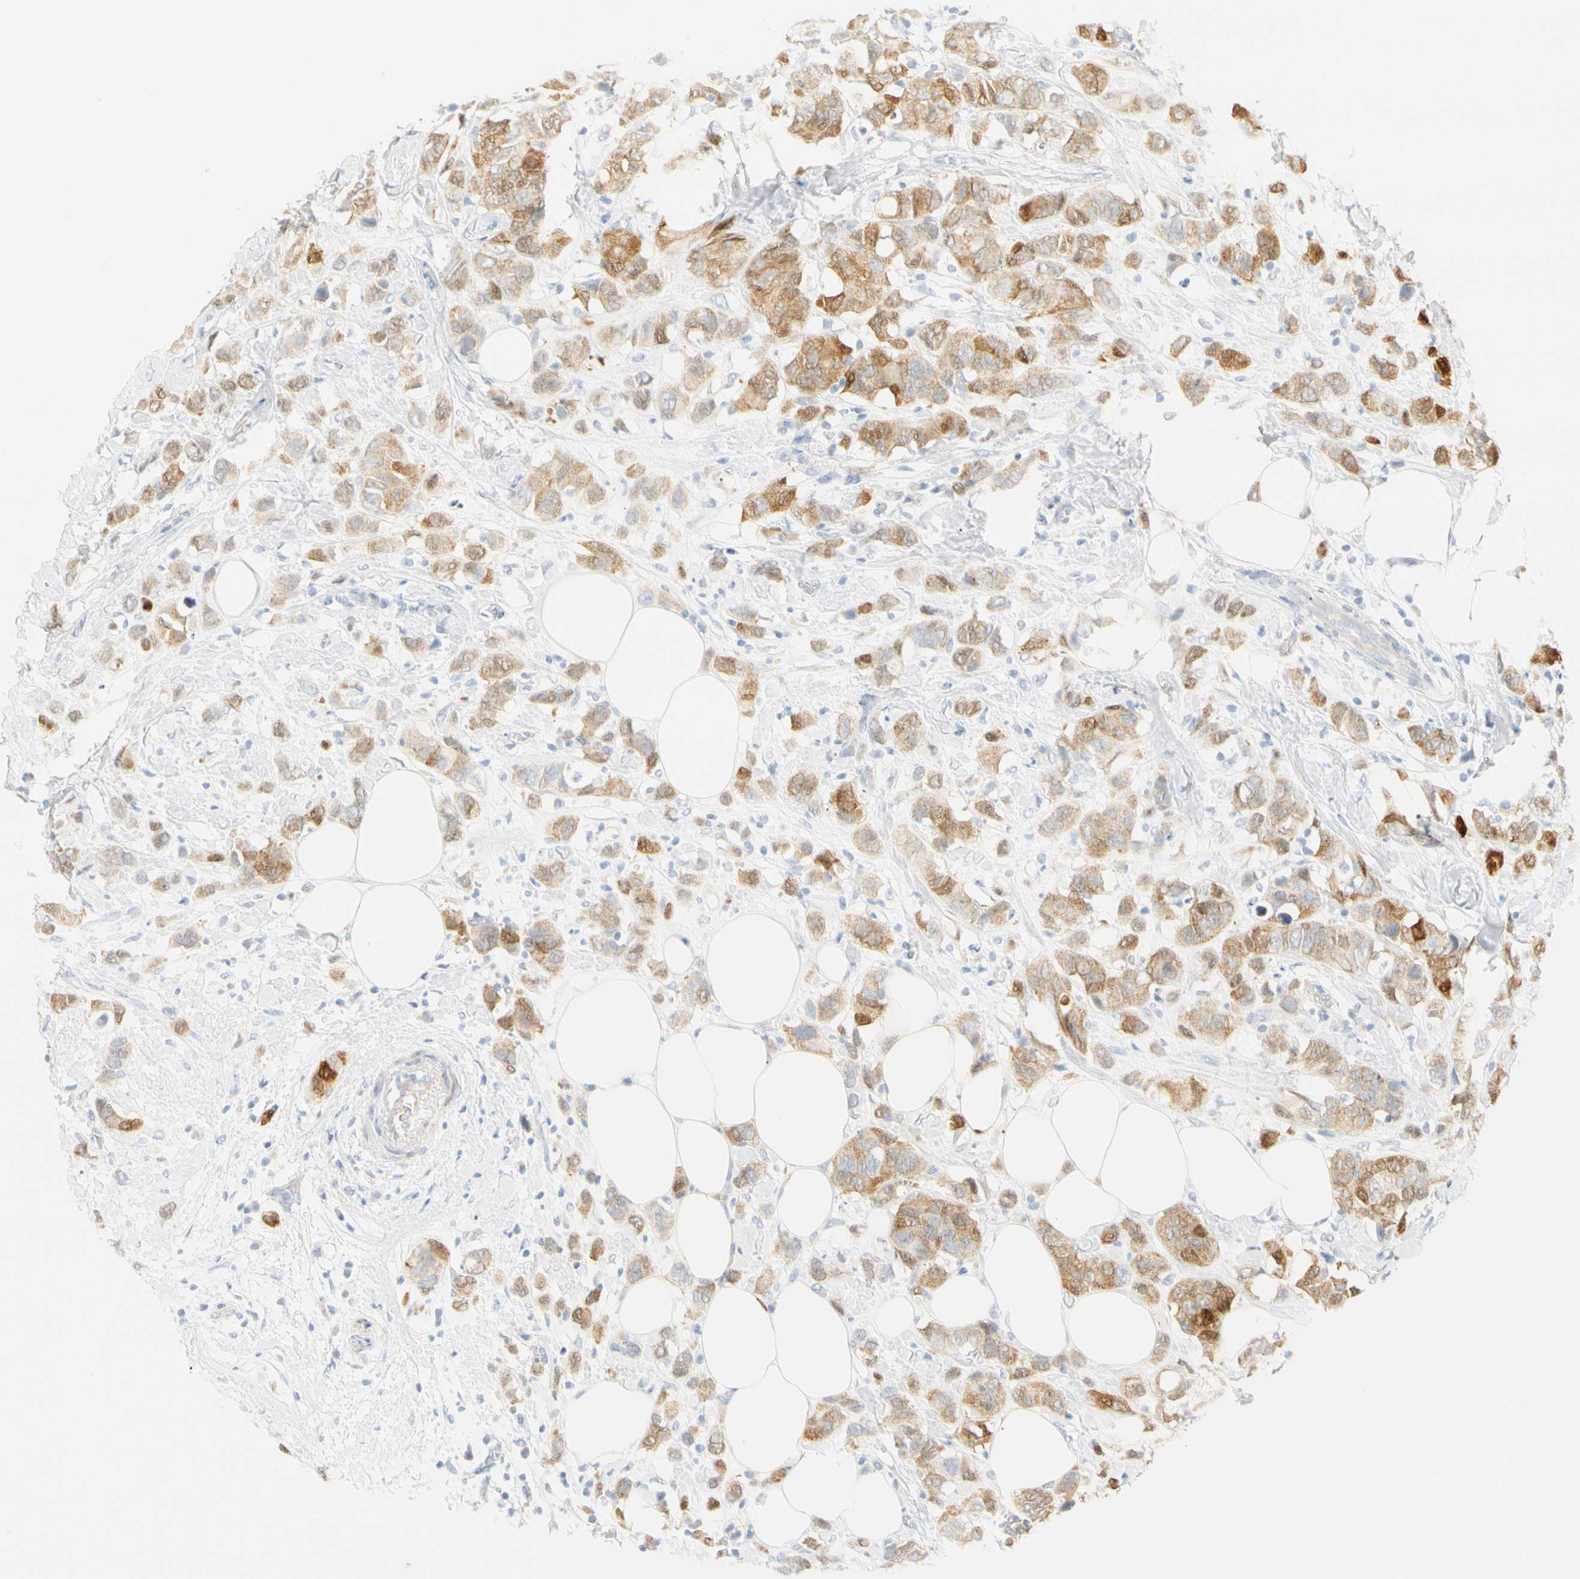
{"staining": {"intensity": "moderate", "quantity": ">75%", "location": "cytoplasmic/membranous"}, "tissue": "breast cancer", "cell_type": "Tumor cells", "image_type": "cancer", "snomed": [{"axis": "morphology", "description": "Normal tissue, NOS"}, {"axis": "morphology", "description": "Duct carcinoma"}, {"axis": "topography", "description": "Breast"}], "caption": "The photomicrograph exhibits staining of breast cancer (intraductal carcinoma), revealing moderate cytoplasmic/membranous protein positivity (brown color) within tumor cells. Immunohistochemistry stains the protein in brown and the nuclei are stained blue.", "gene": "SELENBP1", "patient": {"sex": "female", "age": 50}}